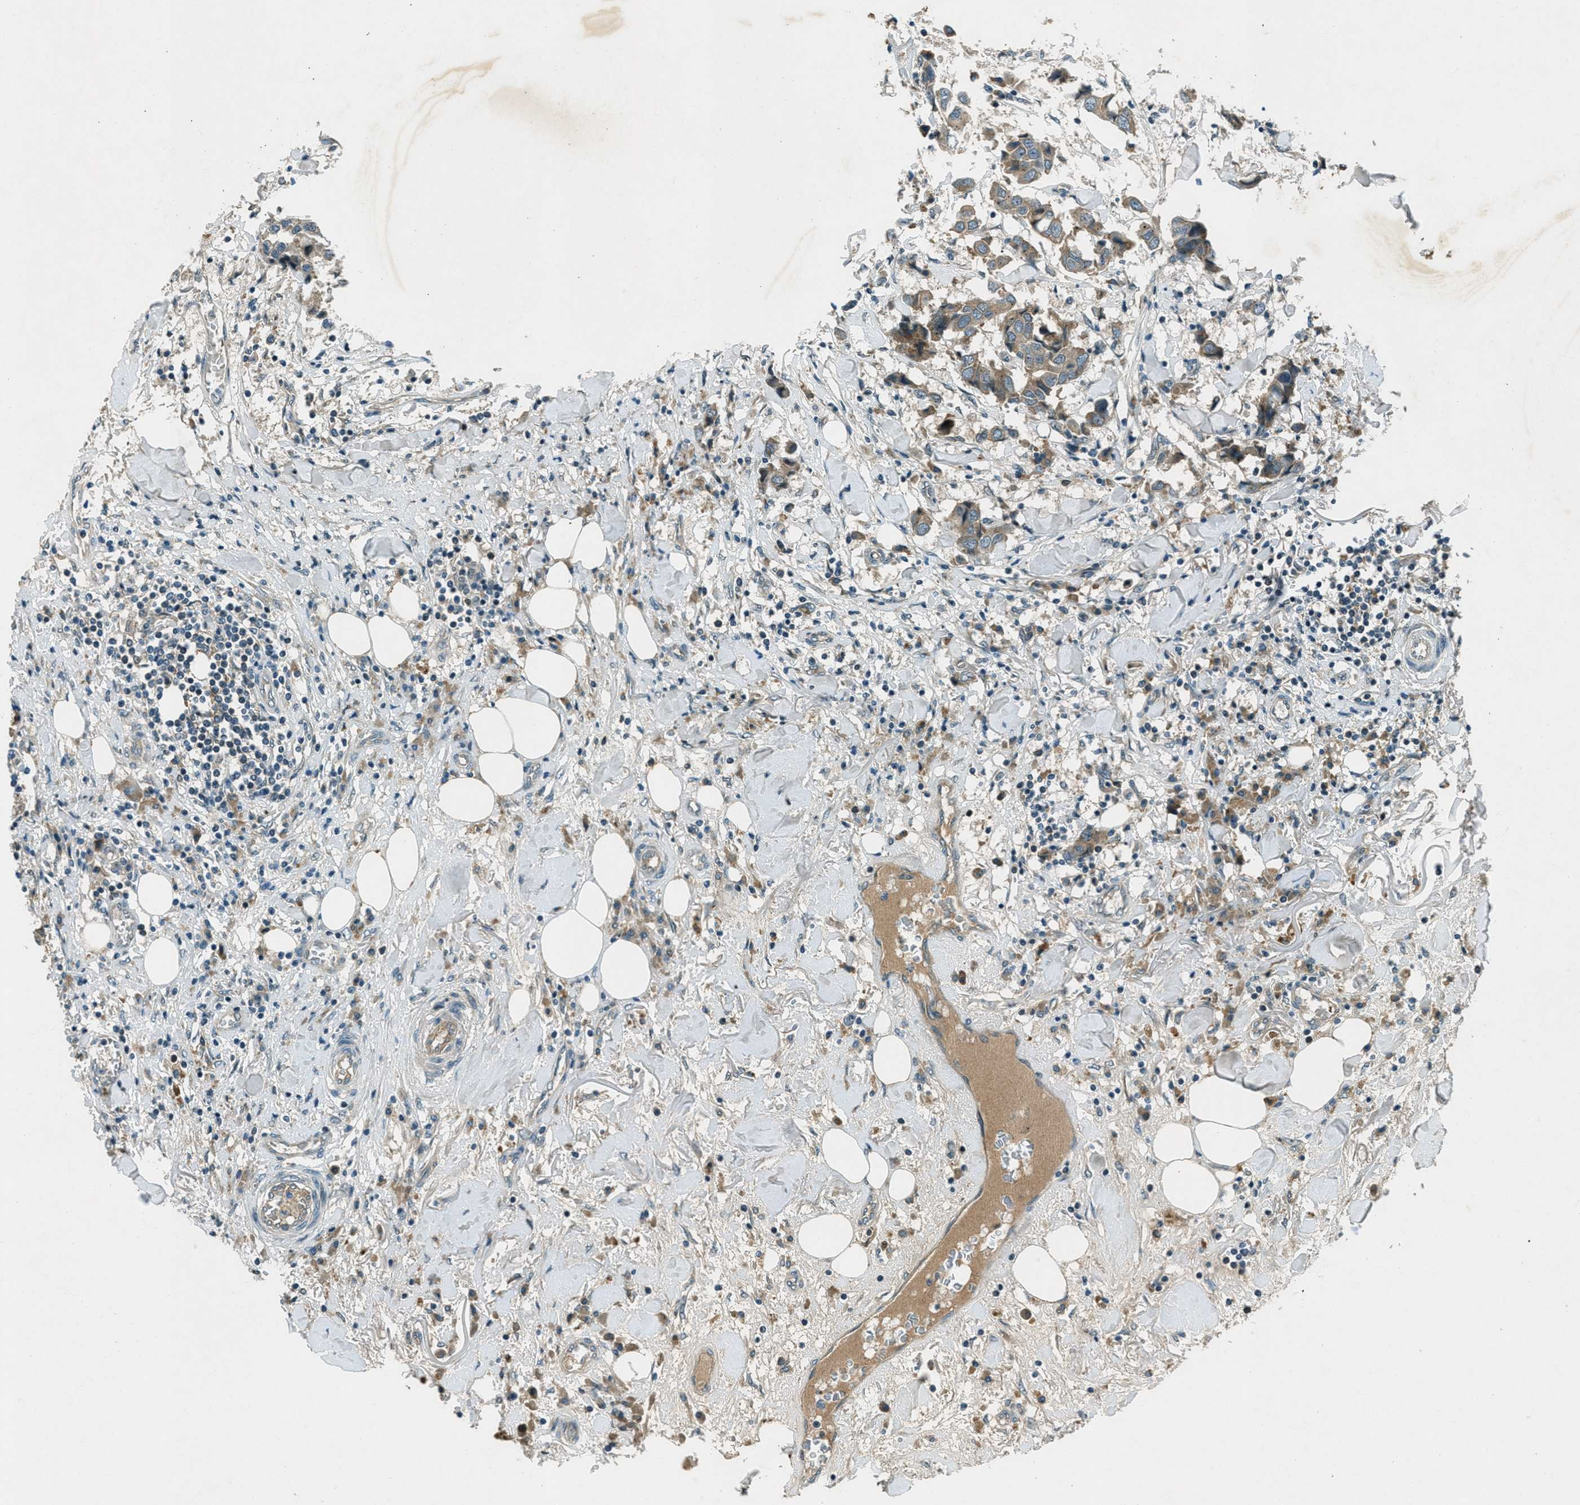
{"staining": {"intensity": "weak", "quantity": ">75%", "location": "cytoplasmic/membranous"}, "tissue": "breast cancer", "cell_type": "Tumor cells", "image_type": "cancer", "snomed": [{"axis": "morphology", "description": "Duct carcinoma"}, {"axis": "topography", "description": "Breast"}], "caption": "This is an image of immunohistochemistry (IHC) staining of breast cancer, which shows weak staining in the cytoplasmic/membranous of tumor cells.", "gene": "STK11", "patient": {"sex": "female", "age": 80}}